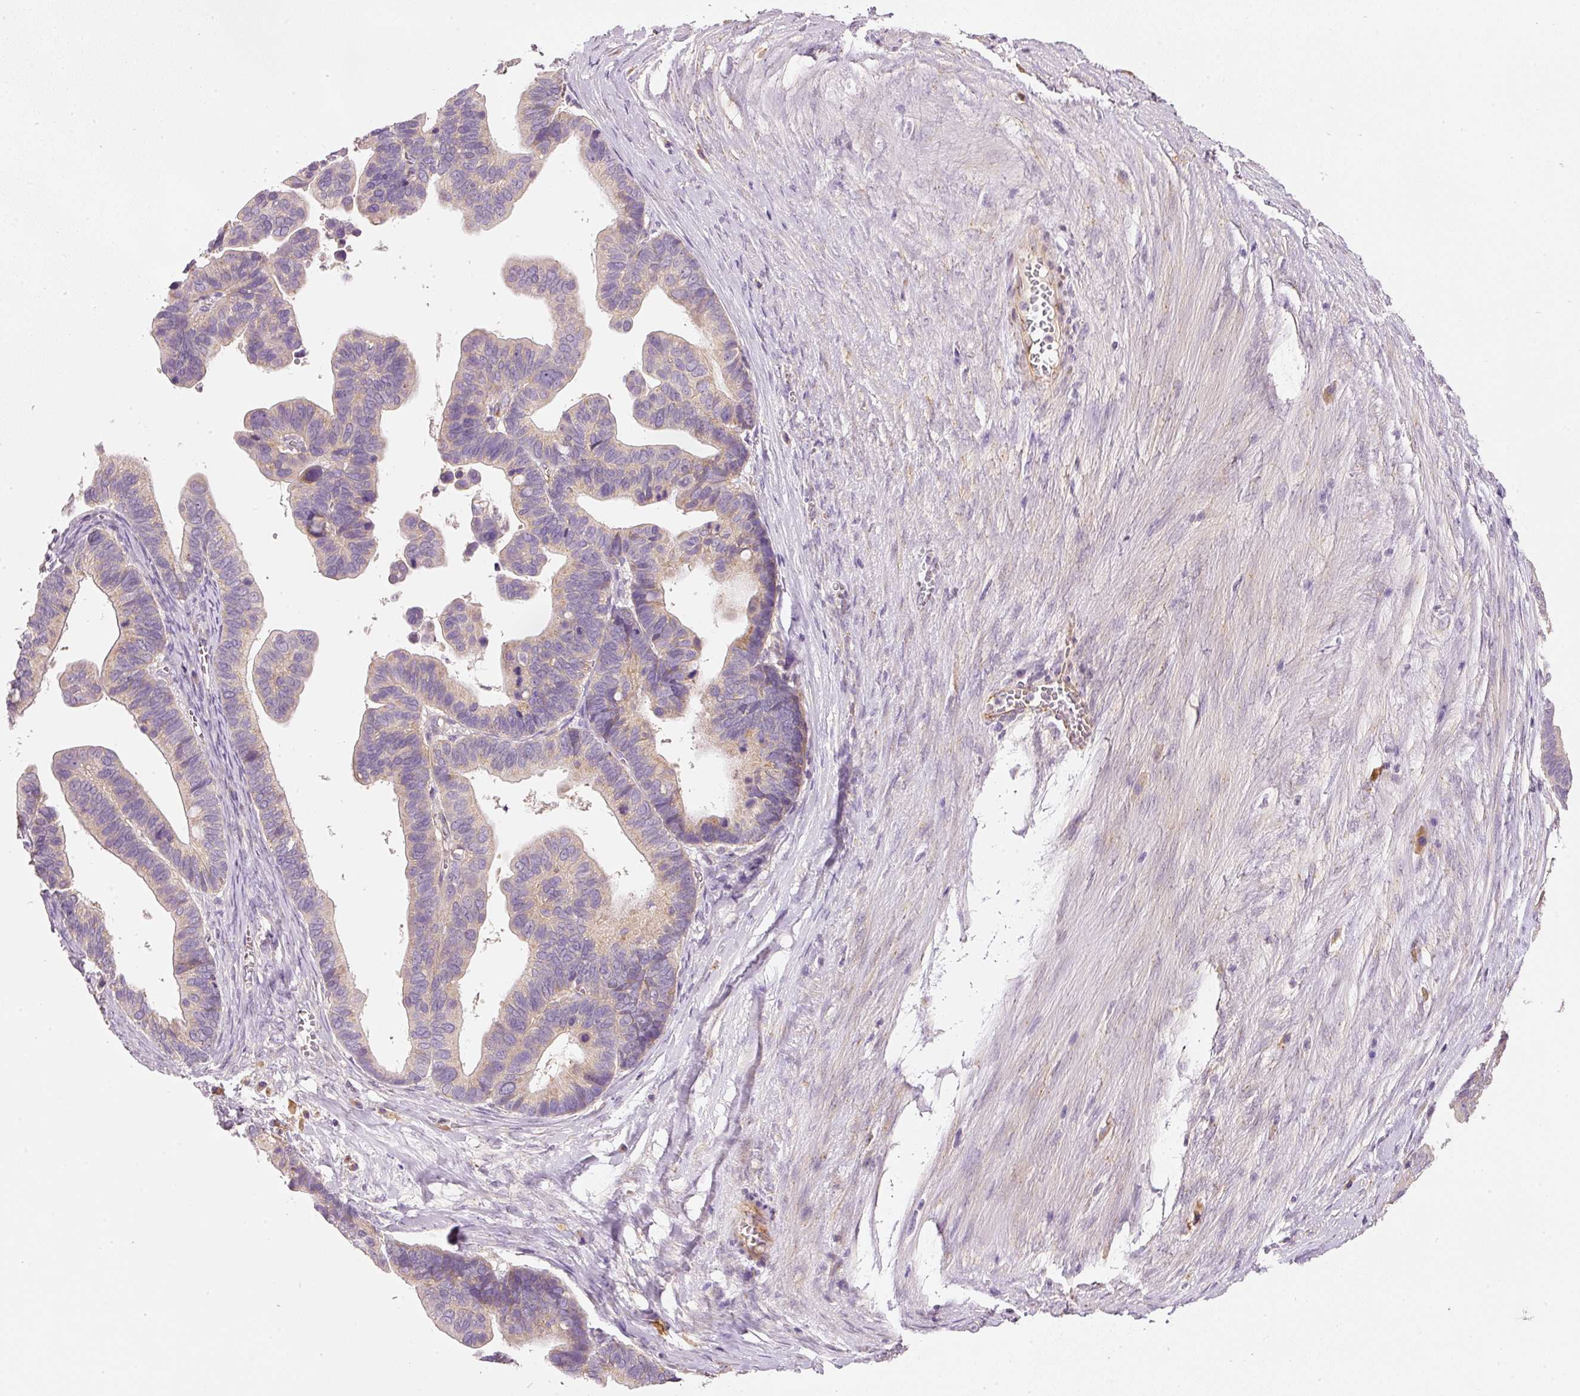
{"staining": {"intensity": "moderate", "quantity": "25%-75%", "location": "cytoplasmic/membranous"}, "tissue": "ovarian cancer", "cell_type": "Tumor cells", "image_type": "cancer", "snomed": [{"axis": "morphology", "description": "Cystadenocarcinoma, serous, NOS"}, {"axis": "topography", "description": "Ovary"}], "caption": "This is a micrograph of immunohistochemistry staining of ovarian serous cystadenocarcinoma, which shows moderate staining in the cytoplasmic/membranous of tumor cells.", "gene": "RNF167", "patient": {"sex": "female", "age": 56}}